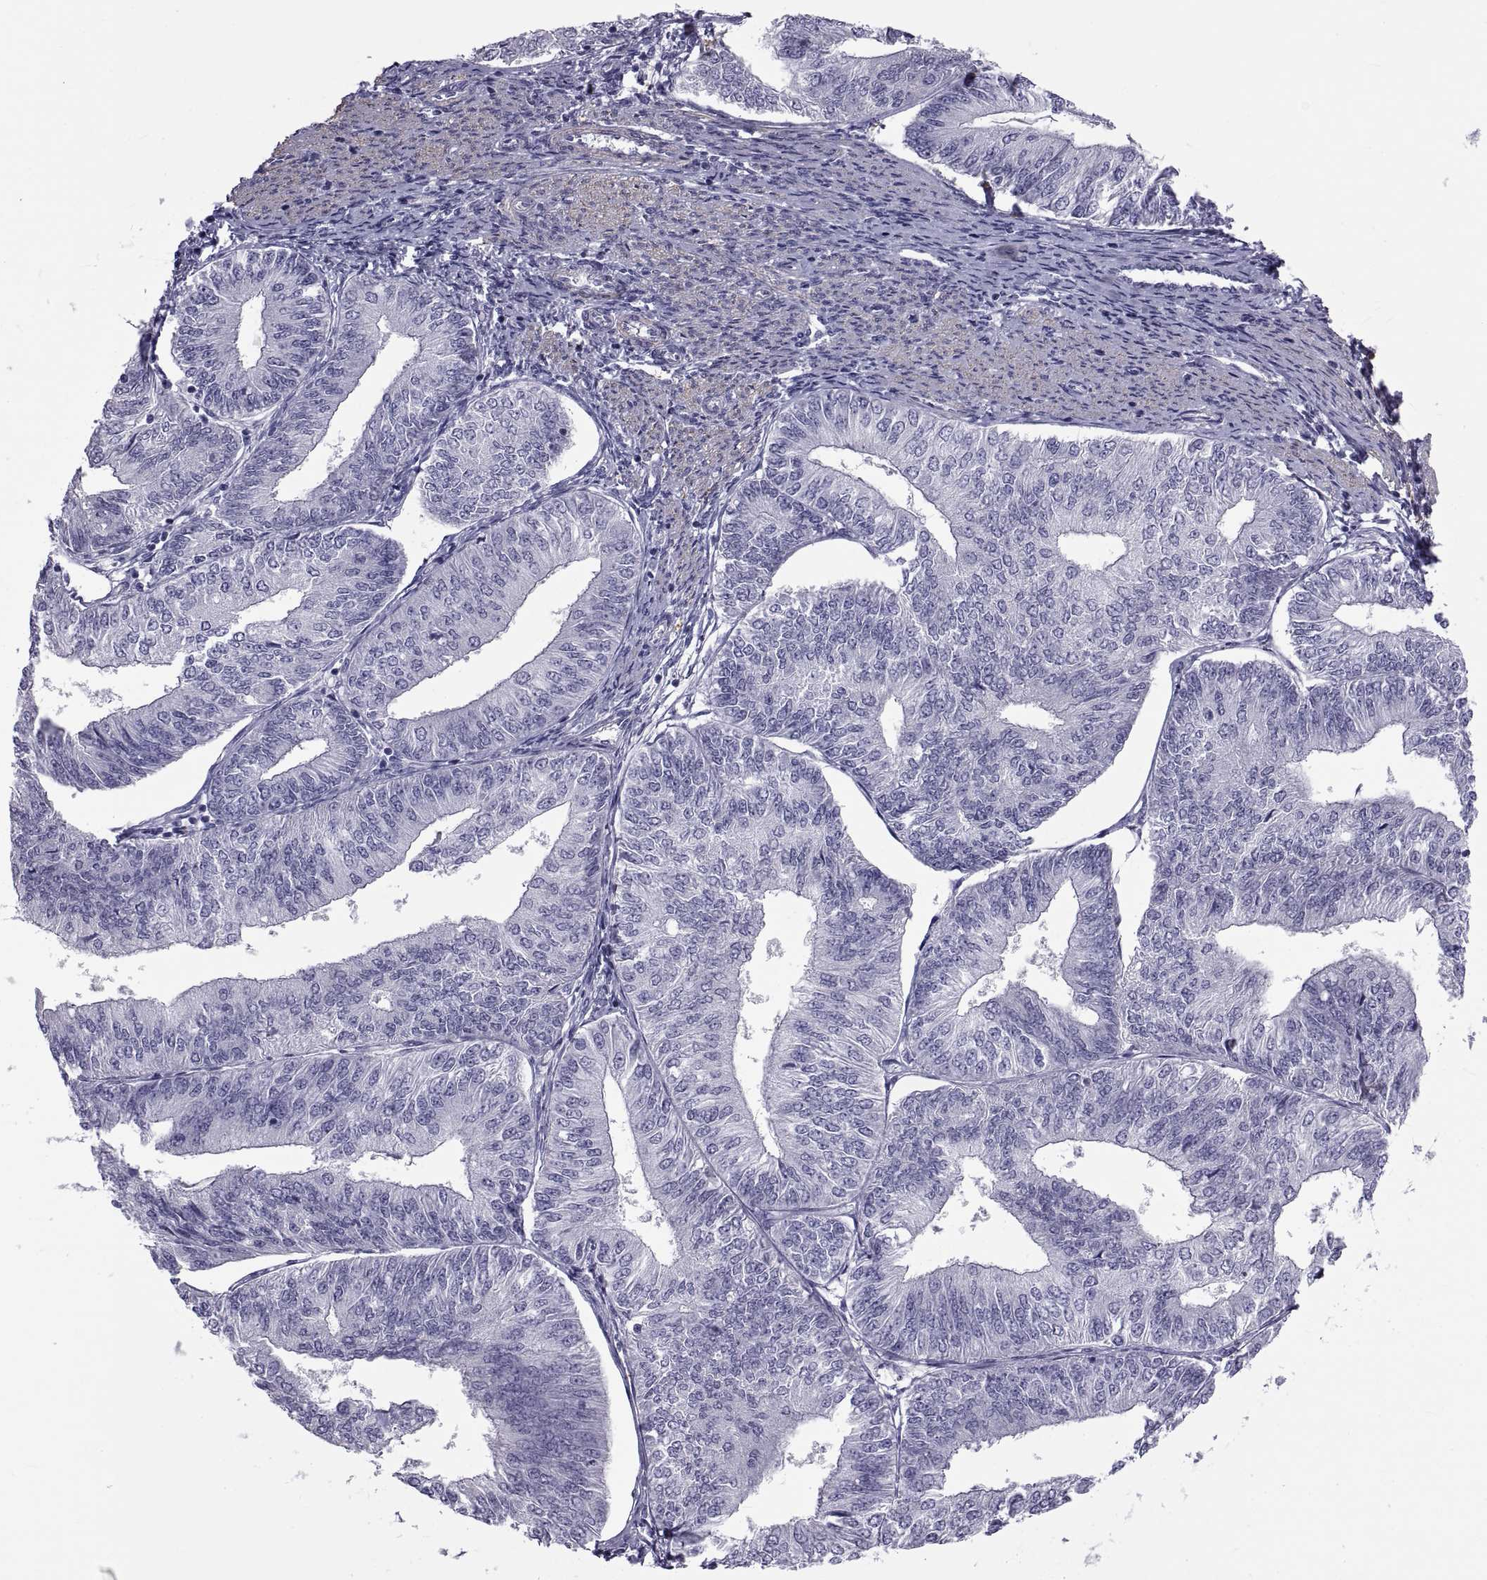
{"staining": {"intensity": "negative", "quantity": "none", "location": "none"}, "tissue": "endometrial cancer", "cell_type": "Tumor cells", "image_type": "cancer", "snomed": [{"axis": "morphology", "description": "Adenocarcinoma, NOS"}, {"axis": "topography", "description": "Endometrium"}], "caption": "This histopathology image is of adenocarcinoma (endometrial) stained with immunohistochemistry (IHC) to label a protein in brown with the nuclei are counter-stained blue. There is no staining in tumor cells. (Immunohistochemistry, brightfield microscopy, high magnification).", "gene": "MAGEB1", "patient": {"sex": "female", "age": 58}}